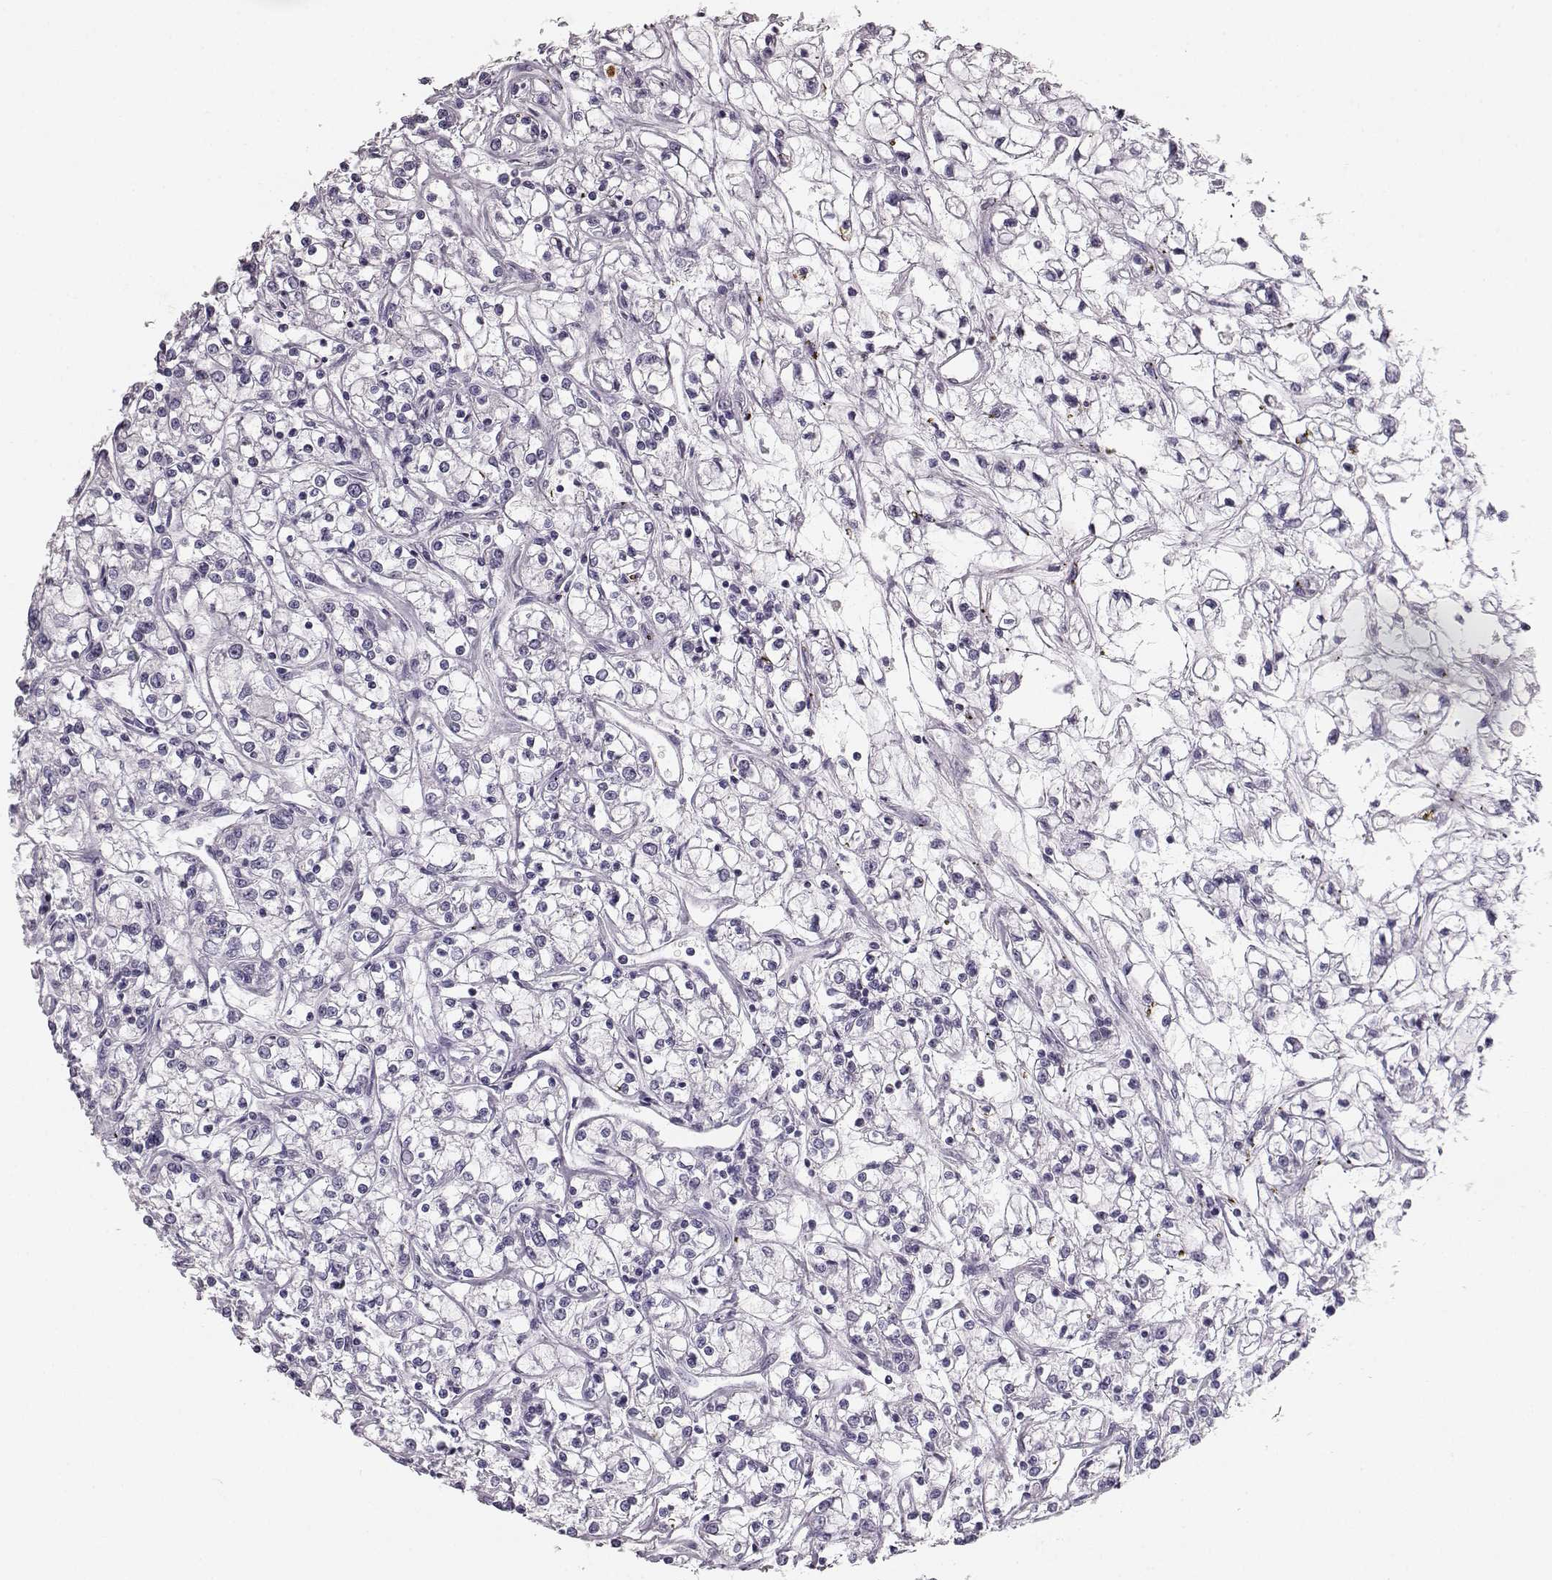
{"staining": {"intensity": "negative", "quantity": "none", "location": "none"}, "tissue": "renal cancer", "cell_type": "Tumor cells", "image_type": "cancer", "snomed": [{"axis": "morphology", "description": "Adenocarcinoma, NOS"}, {"axis": "topography", "description": "Kidney"}], "caption": "A micrograph of human renal cancer is negative for staining in tumor cells. (DAB immunohistochemistry (IHC) with hematoxylin counter stain).", "gene": "NPTXR", "patient": {"sex": "female", "age": 59}}